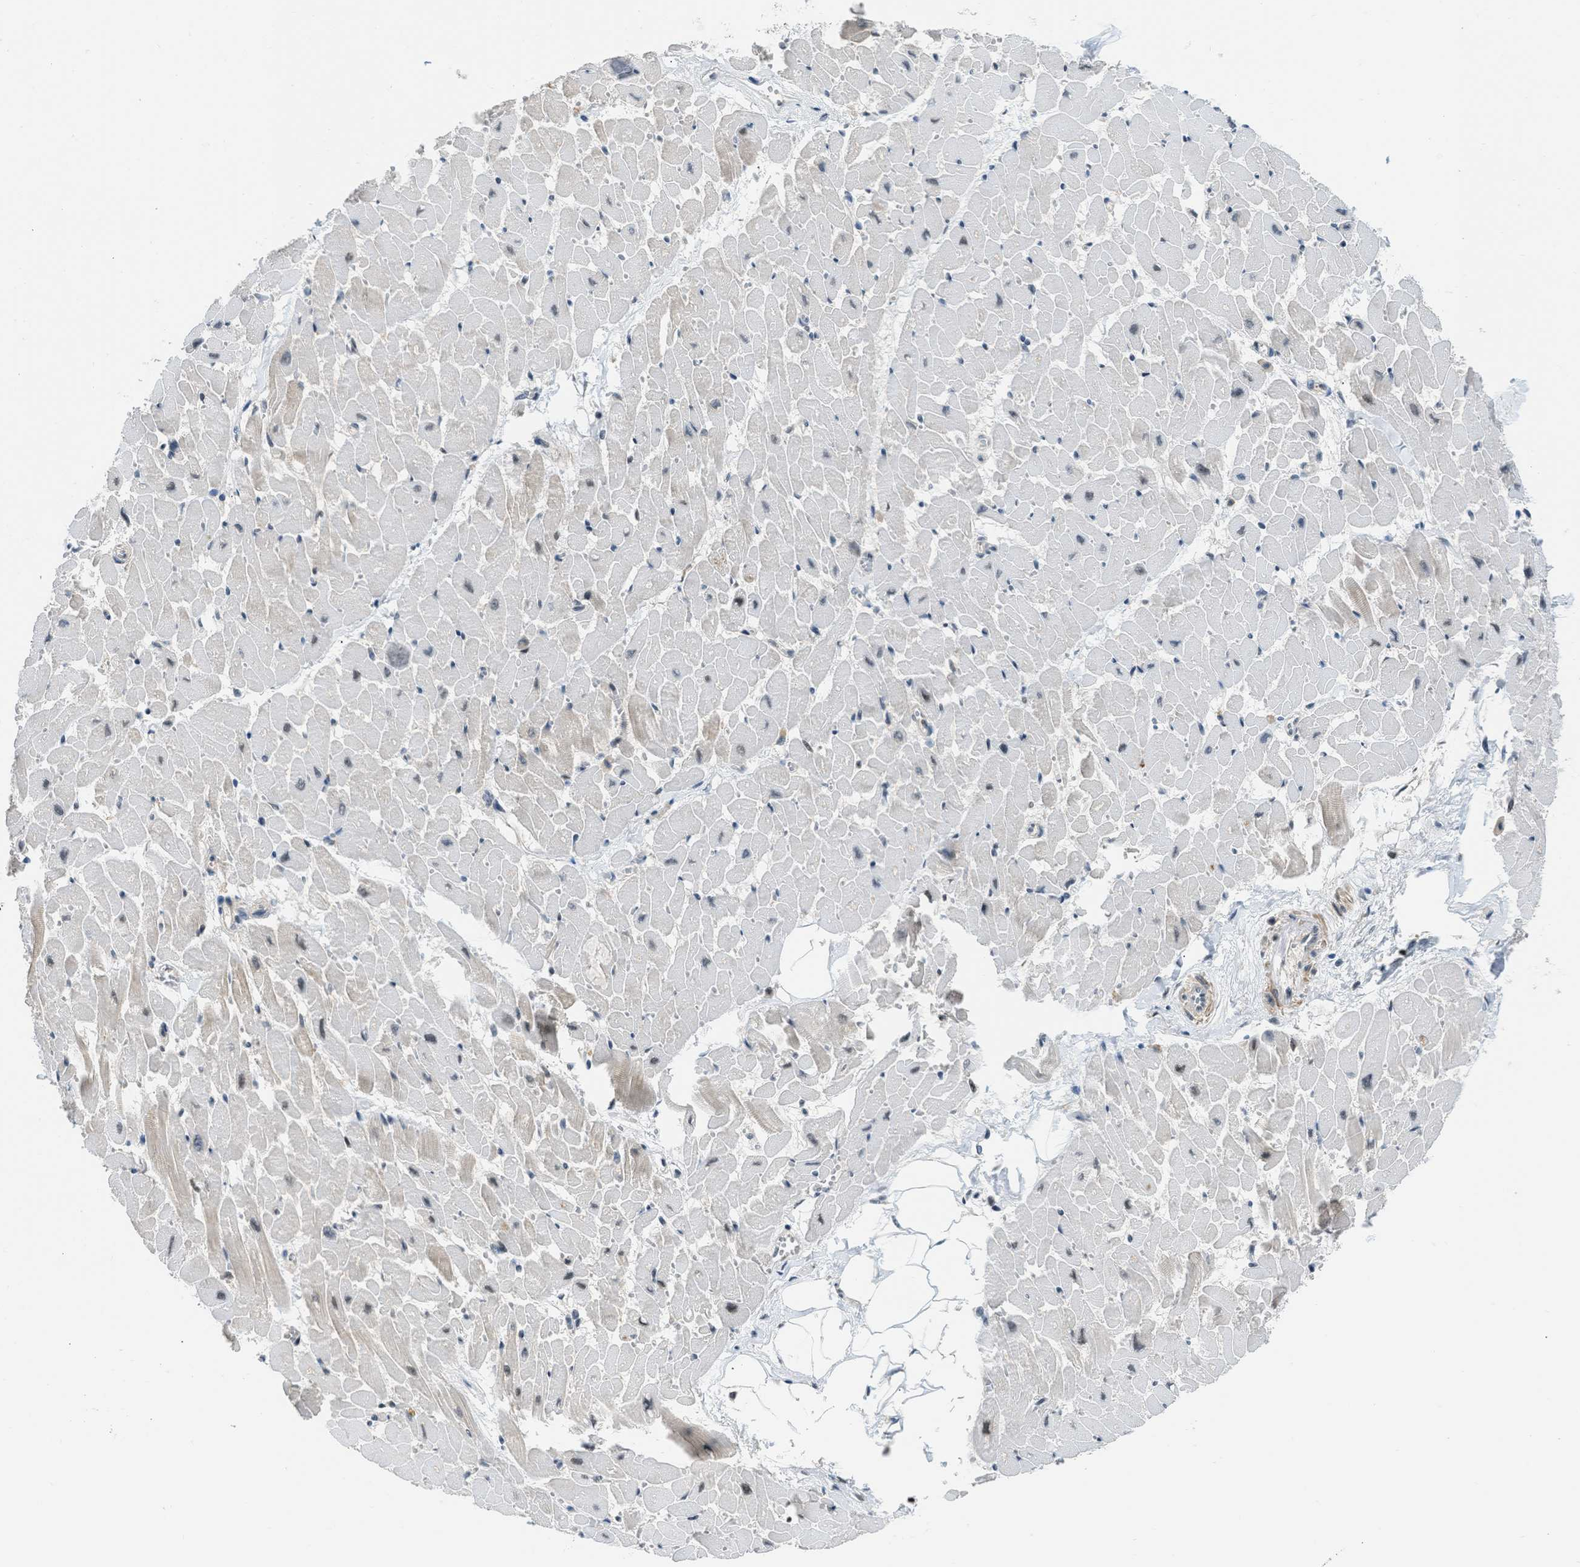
{"staining": {"intensity": "weak", "quantity": "25%-75%", "location": "cytoplasmic/membranous"}, "tissue": "heart muscle", "cell_type": "Cardiomyocytes", "image_type": "normal", "snomed": [{"axis": "morphology", "description": "Normal tissue, NOS"}, {"axis": "topography", "description": "Heart"}], "caption": "Immunohistochemistry photomicrograph of normal heart muscle: human heart muscle stained using IHC displays low levels of weak protein expression localized specifically in the cytoplasmic/membranous of cardiomyocytes, appearing as a cytoplasmic/membranous brown color.", "gene": "TTBK2", "patient": {"sex": "female", "age": 19}}